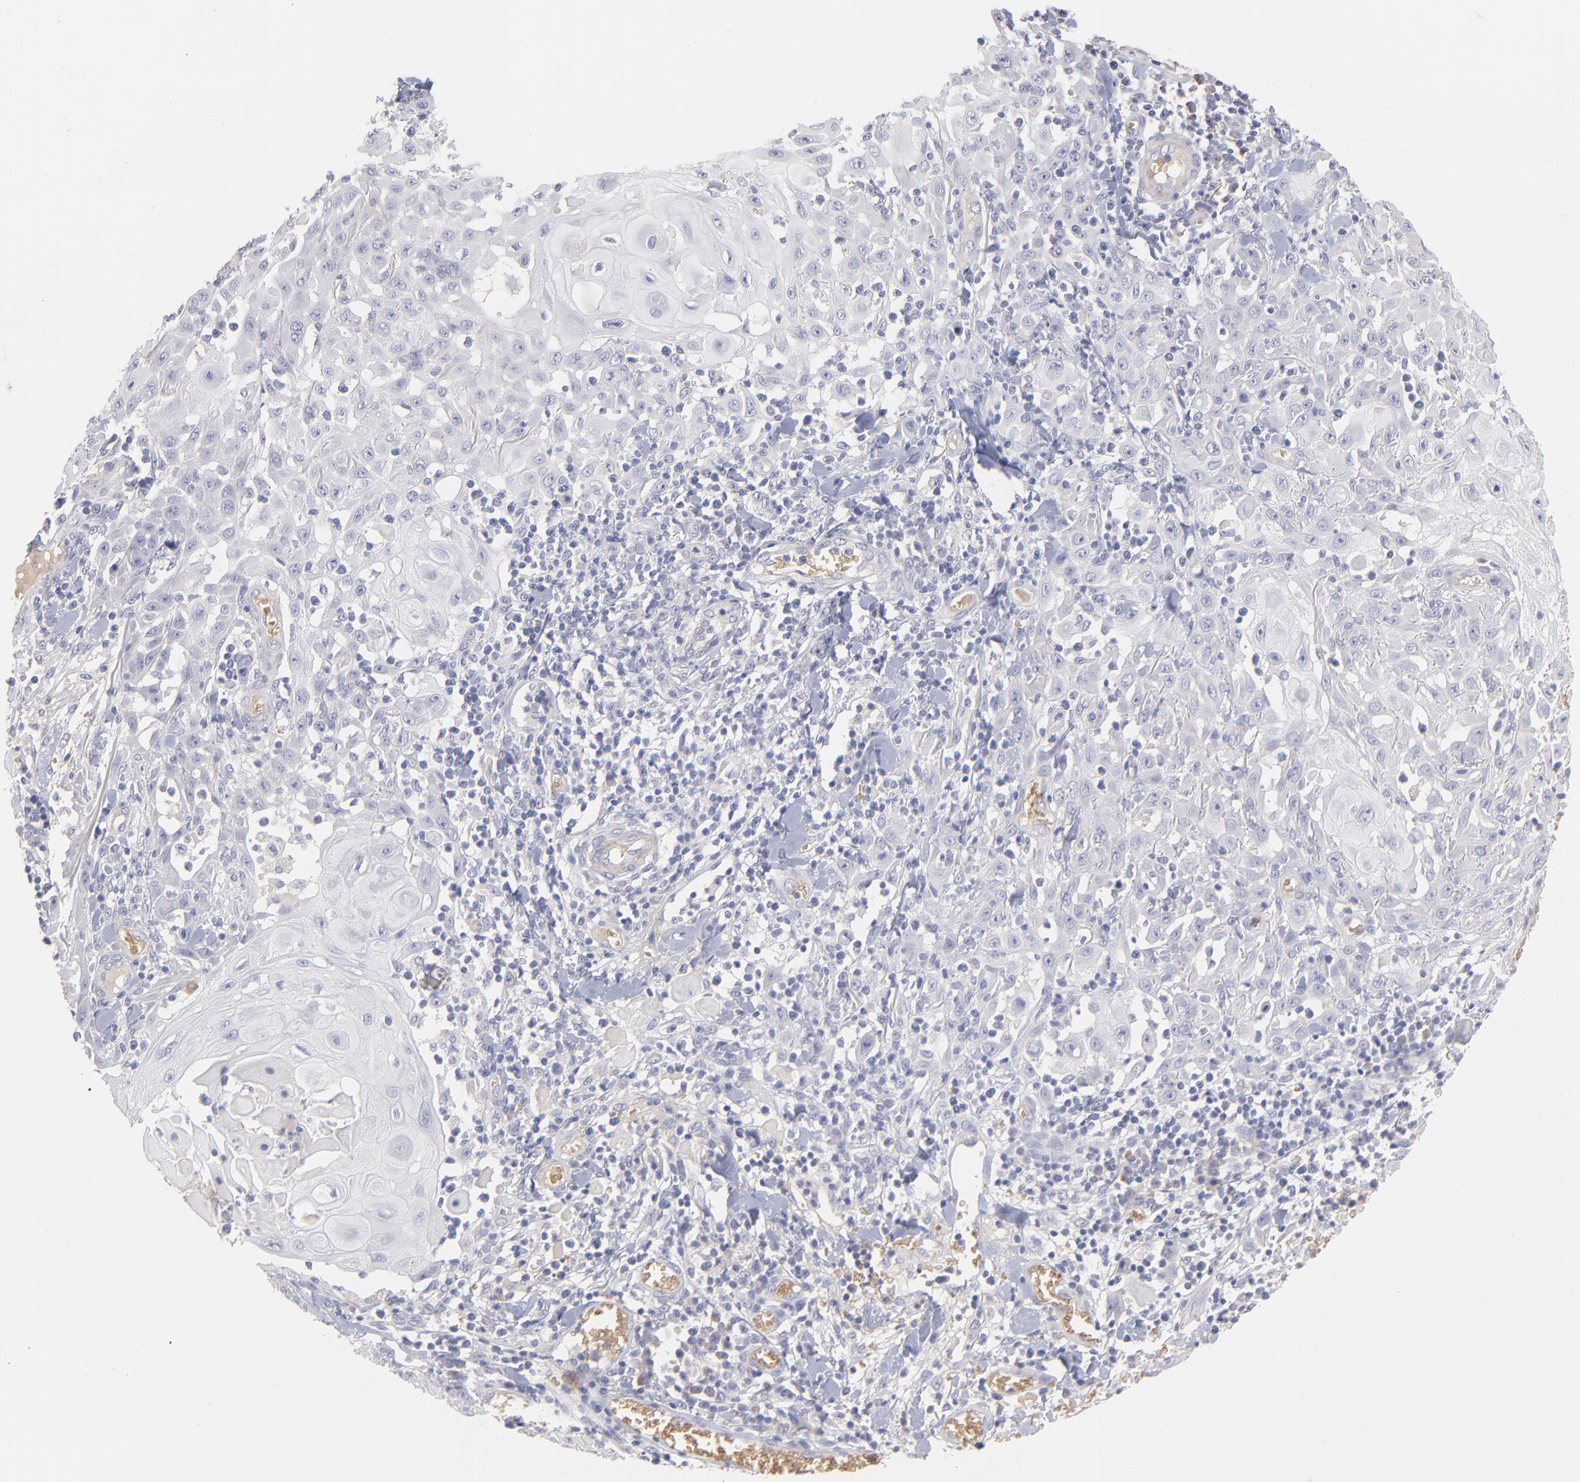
{"staining": {"intensity": "negative", "quantity": "none", "location": "none"}, "tissue": "skin cancer", "cell_type": "Tumor cells", "image_type": "cancer", "snomed": [{"axis": "morphology", "description": "Squamous cell carcinoma, NOS"}, {"axis": "topography", "description": "Skin"}], "caption": "Immunohistochemistry (IHC) of skin cancer reveals no staining in tumor cells.", "gene": "F13B", "patient": {"sex": "male", "age": 24}}